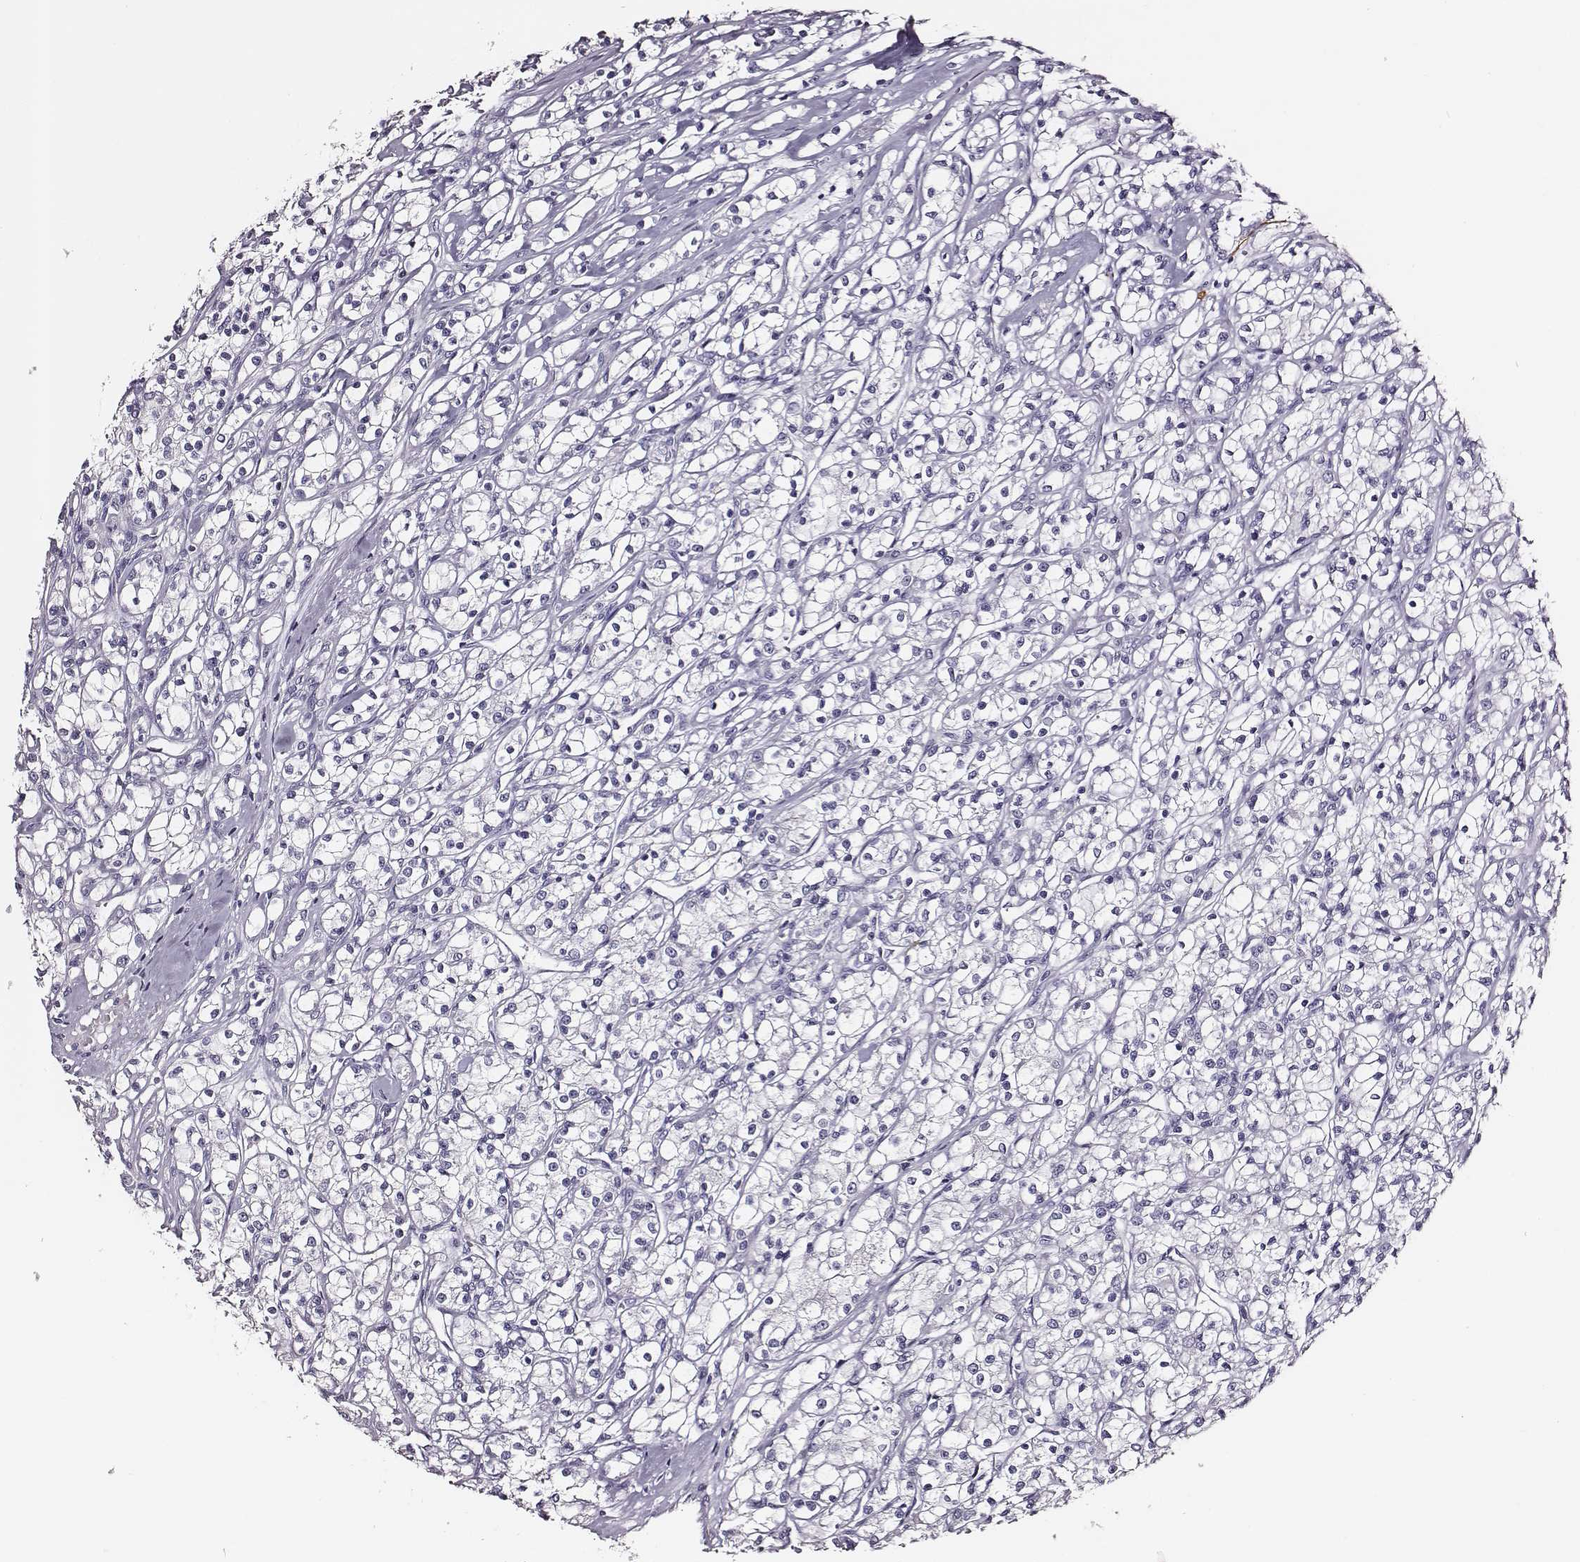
{"staining": {"intensity": "negative", "quantity": "none", "location": "none"}, "tissue": "renal cancer", "cell_type": "Tumor cells", "image_type": "cancer", "snomed": [{"axis": "morphology", "description": "Adenocarcinoma, NOS"}, {"axis": "topography", "description": "Kidney"}], "caption": "This is an immunohistochemistry (IHC) micrograph of renal cancer (adenocarcinoma). There is no positivity in tumor cells.", "gene": "DPEP1", "patient": {"sex": "female", "age": 59}}